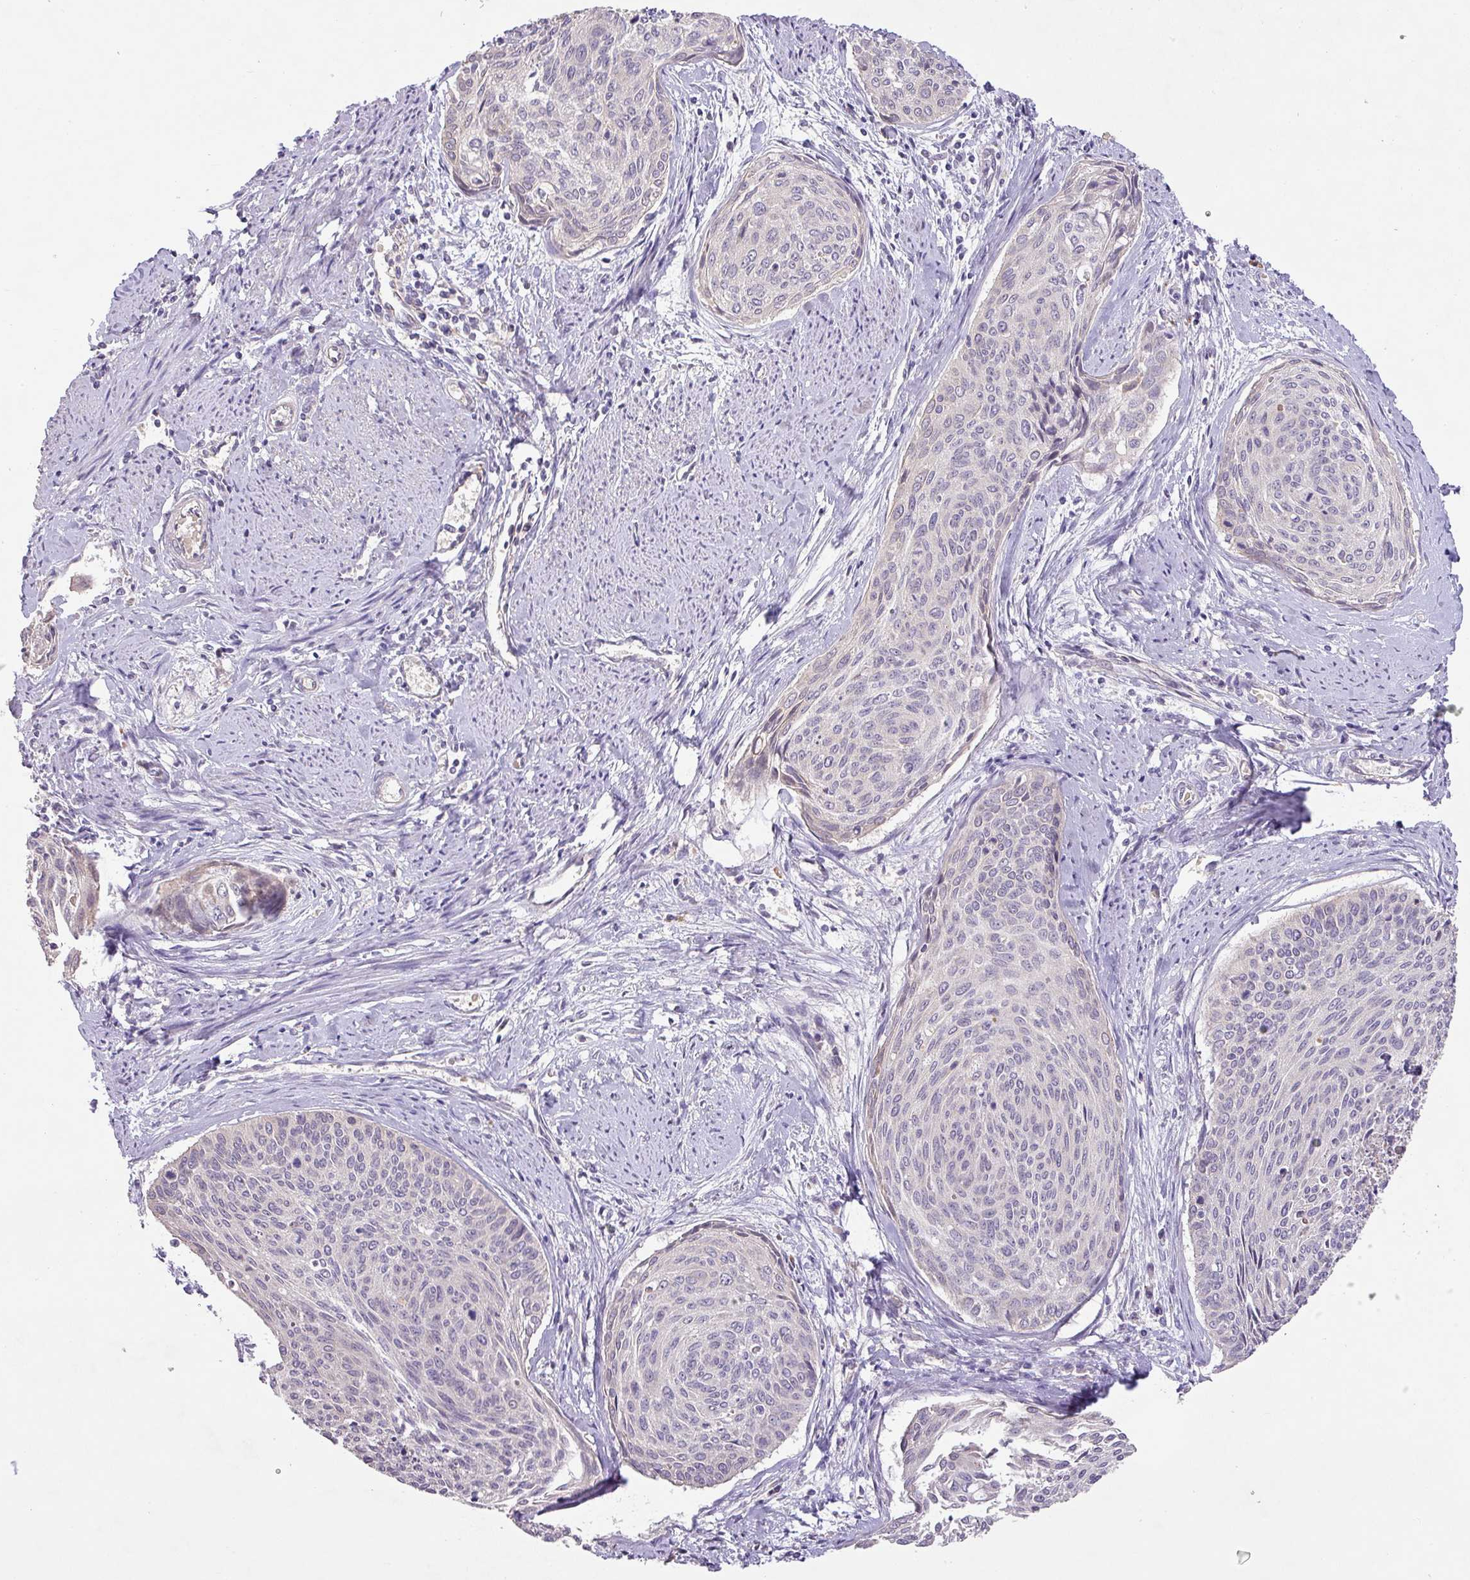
{"staining": {"intensity": "negative", "quantity": "none", "location": "none"}, "tissue": "cervical cancer", "cell_type": "Tumor cells", "image_type": "cancer", "snomed": [{"axis": "morphology", "description": "Squamous cell carcinoma, NOS"}, {"axis": "topography", "description": "Cervix"}], "caption": "A high-resolution histopathology image shows IHC staining of squamous cell carcinoma (cervical), which reveals no significant positivity in tumor cells. (Immunohistochemistry, brightfield microscopy, high magnification).", "gene": "PRADC1", "patient": {"sex": "female", "age": 55}}